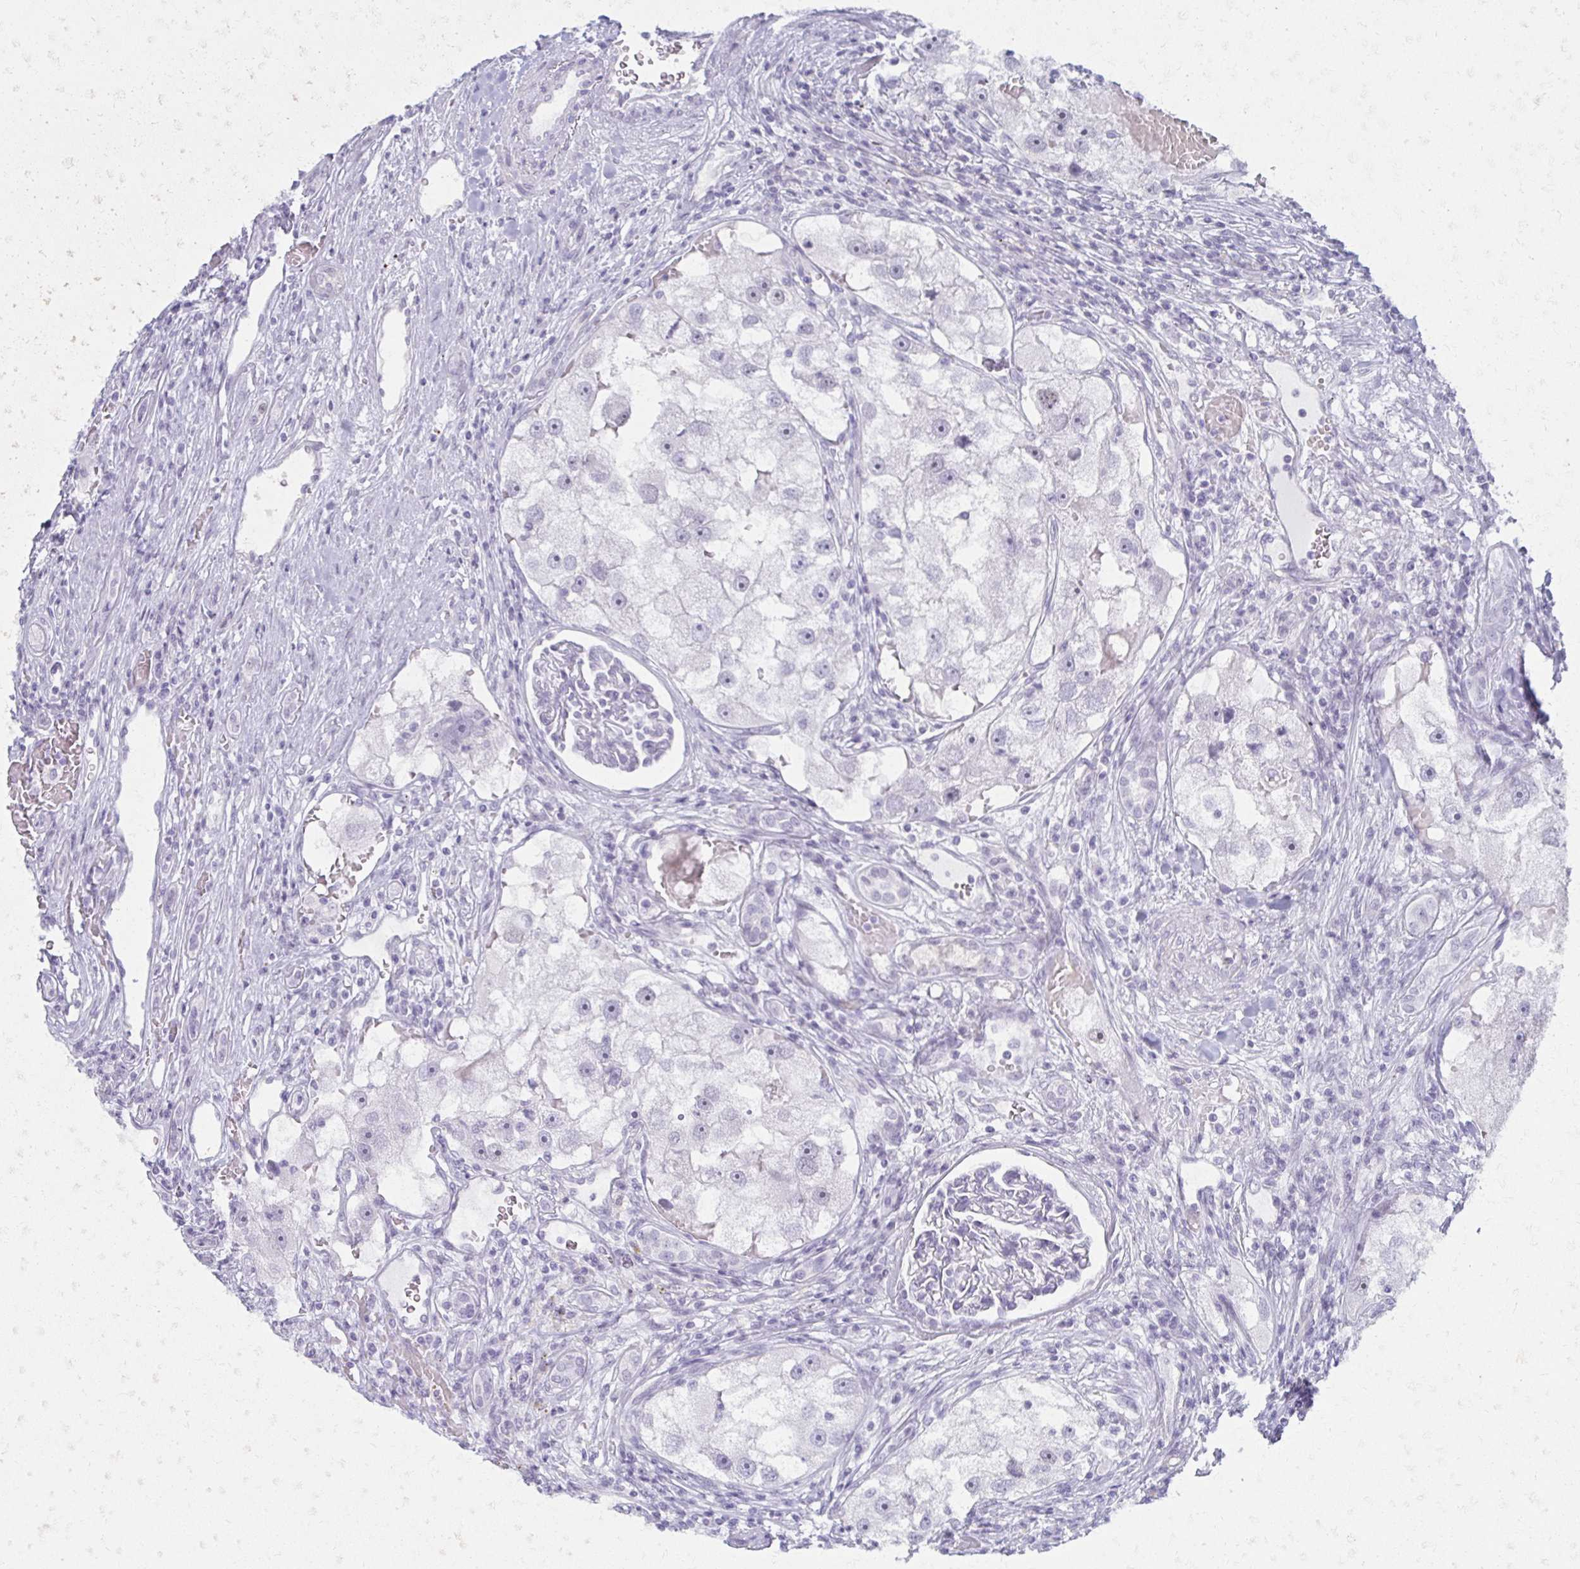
{"staining": {"intensity": "negative", "quantity": "none", "location": "none"}, "tissue": "renal cancer", "cell_type": "Tumor cells", "image_type": "cancer", "snomed": [{"axis": "morphology", "description": "Adenocarcinoma, NOS"}, {"axis": "topography", "description": "Kidney"}], "caption": "Tumor cells show no significant staining in renal cancer (adenocarcinoma).", "gene": "MORC4", "patient": {"sex": "male", "age": 63}}